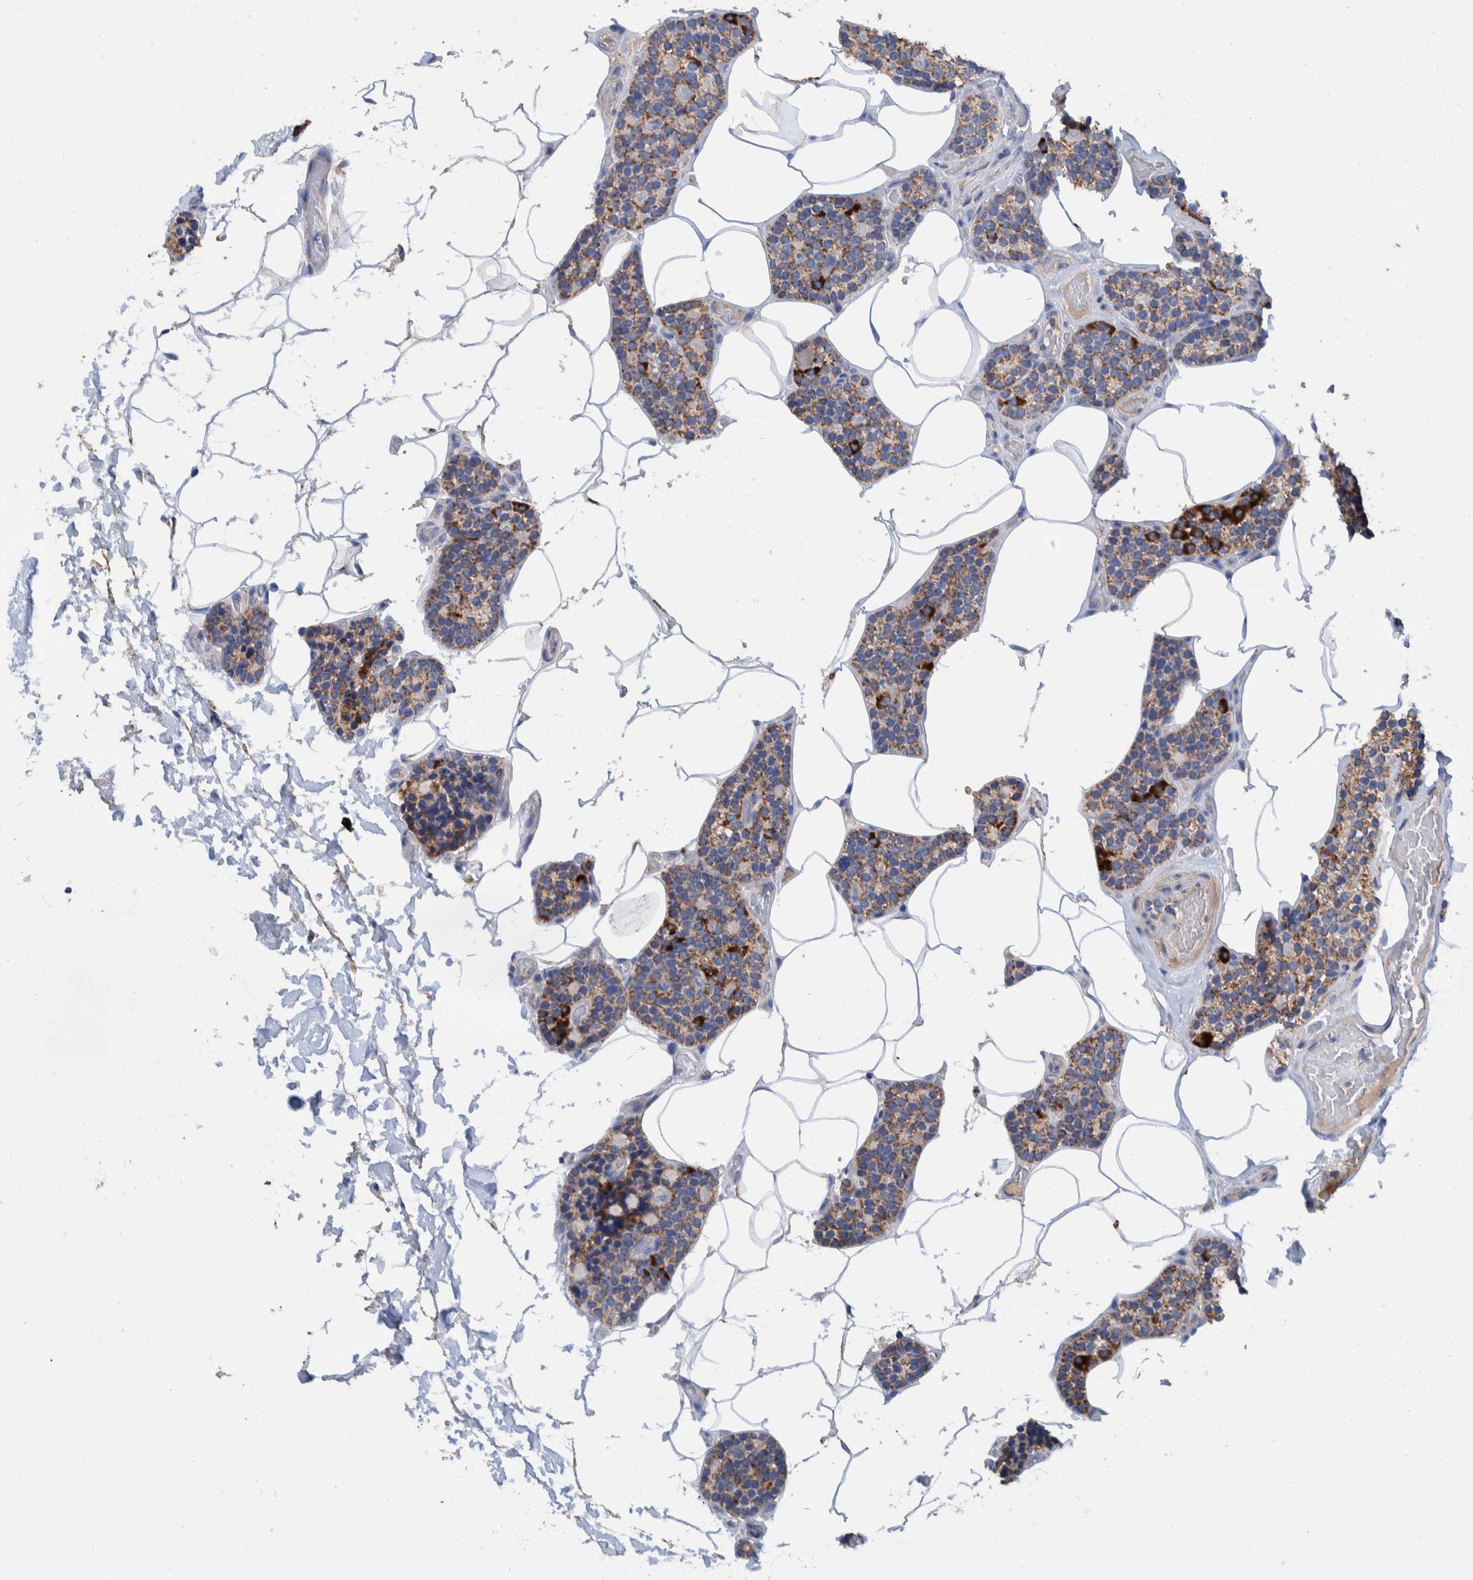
{"staining": {"intensity": "moderate", "quantity": ">75%", "location": "cytoplasmic/membranous"}, "tissue": "parathyroid gland", "cell_type": "Glandular cells", "image_type": "normal", "snomed": [{"axis": "morphology", "description": "Normal tissue, NOS"}, {"axis": "topography", "description": "Parathyroid gland"}], "caption": "This image exhibits benign parathyroid gland stained with immunohistochemistry to label a protein in brown. The cytoplasmic/membranous of glandular cells show moderate positivity for the protein. Nuclei are counter-stained blue.", "gene": "DECR1", "patient": {"sex": "male", "age": 52}}